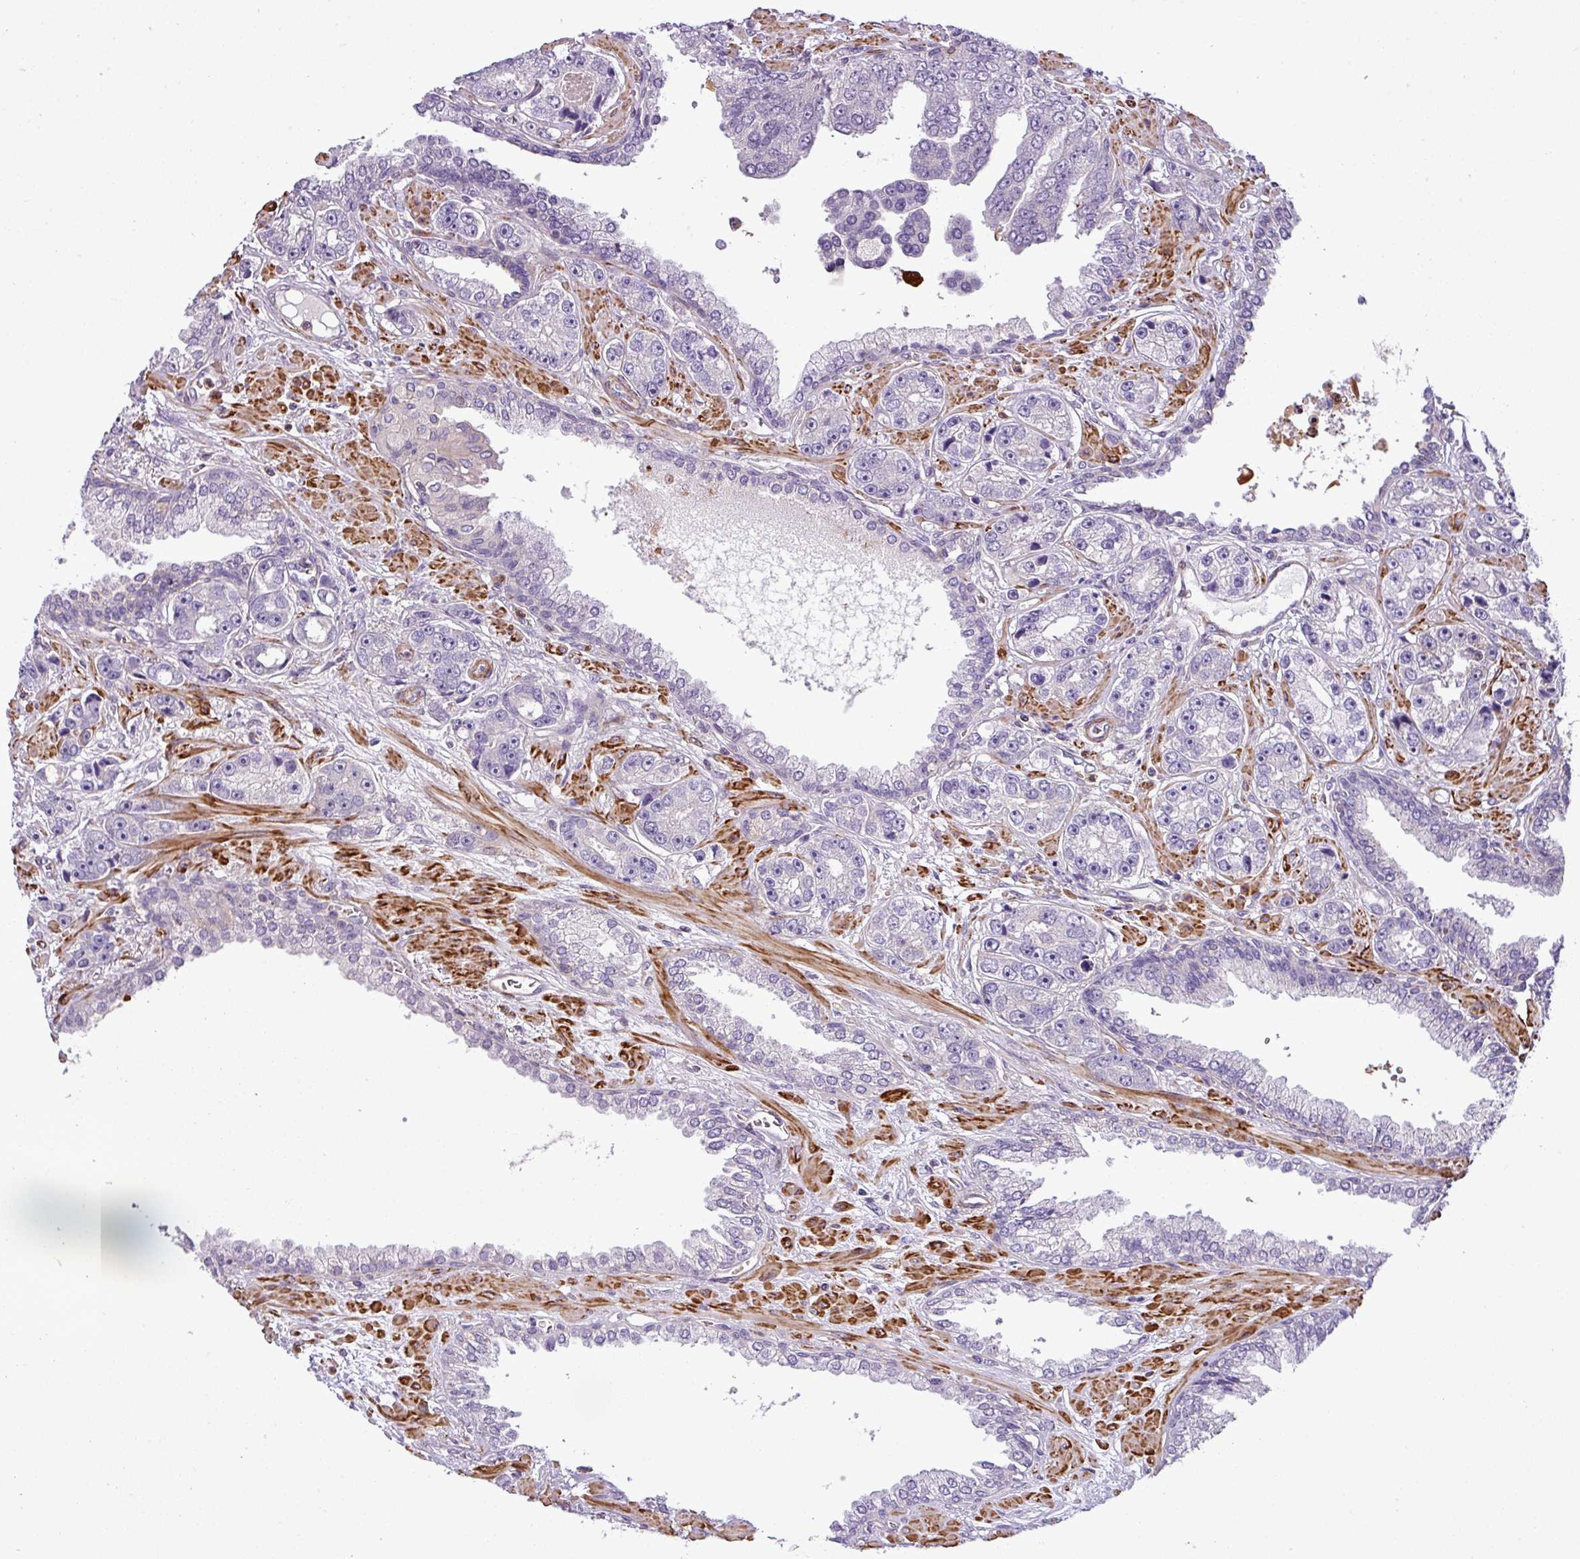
{"staining": {"intensity": "negative", "quantity": "none", "location": "none"}, "tissue": "prostate cancer", "cell_type": "Tumor cells", "image_type": "cancer", "snomed": [{"axis": "morphology", "description": "Adenocarcinoma, High grade"}, {"axis": "topography", "description": "Prostate"}], "caption": "This is an IHC image of adenocarcinoma (high-grade) (prostate). There is no expression in tumor cells.", "gene": "NBEAL2", "patient": {"sex": "male", "age": 71}}